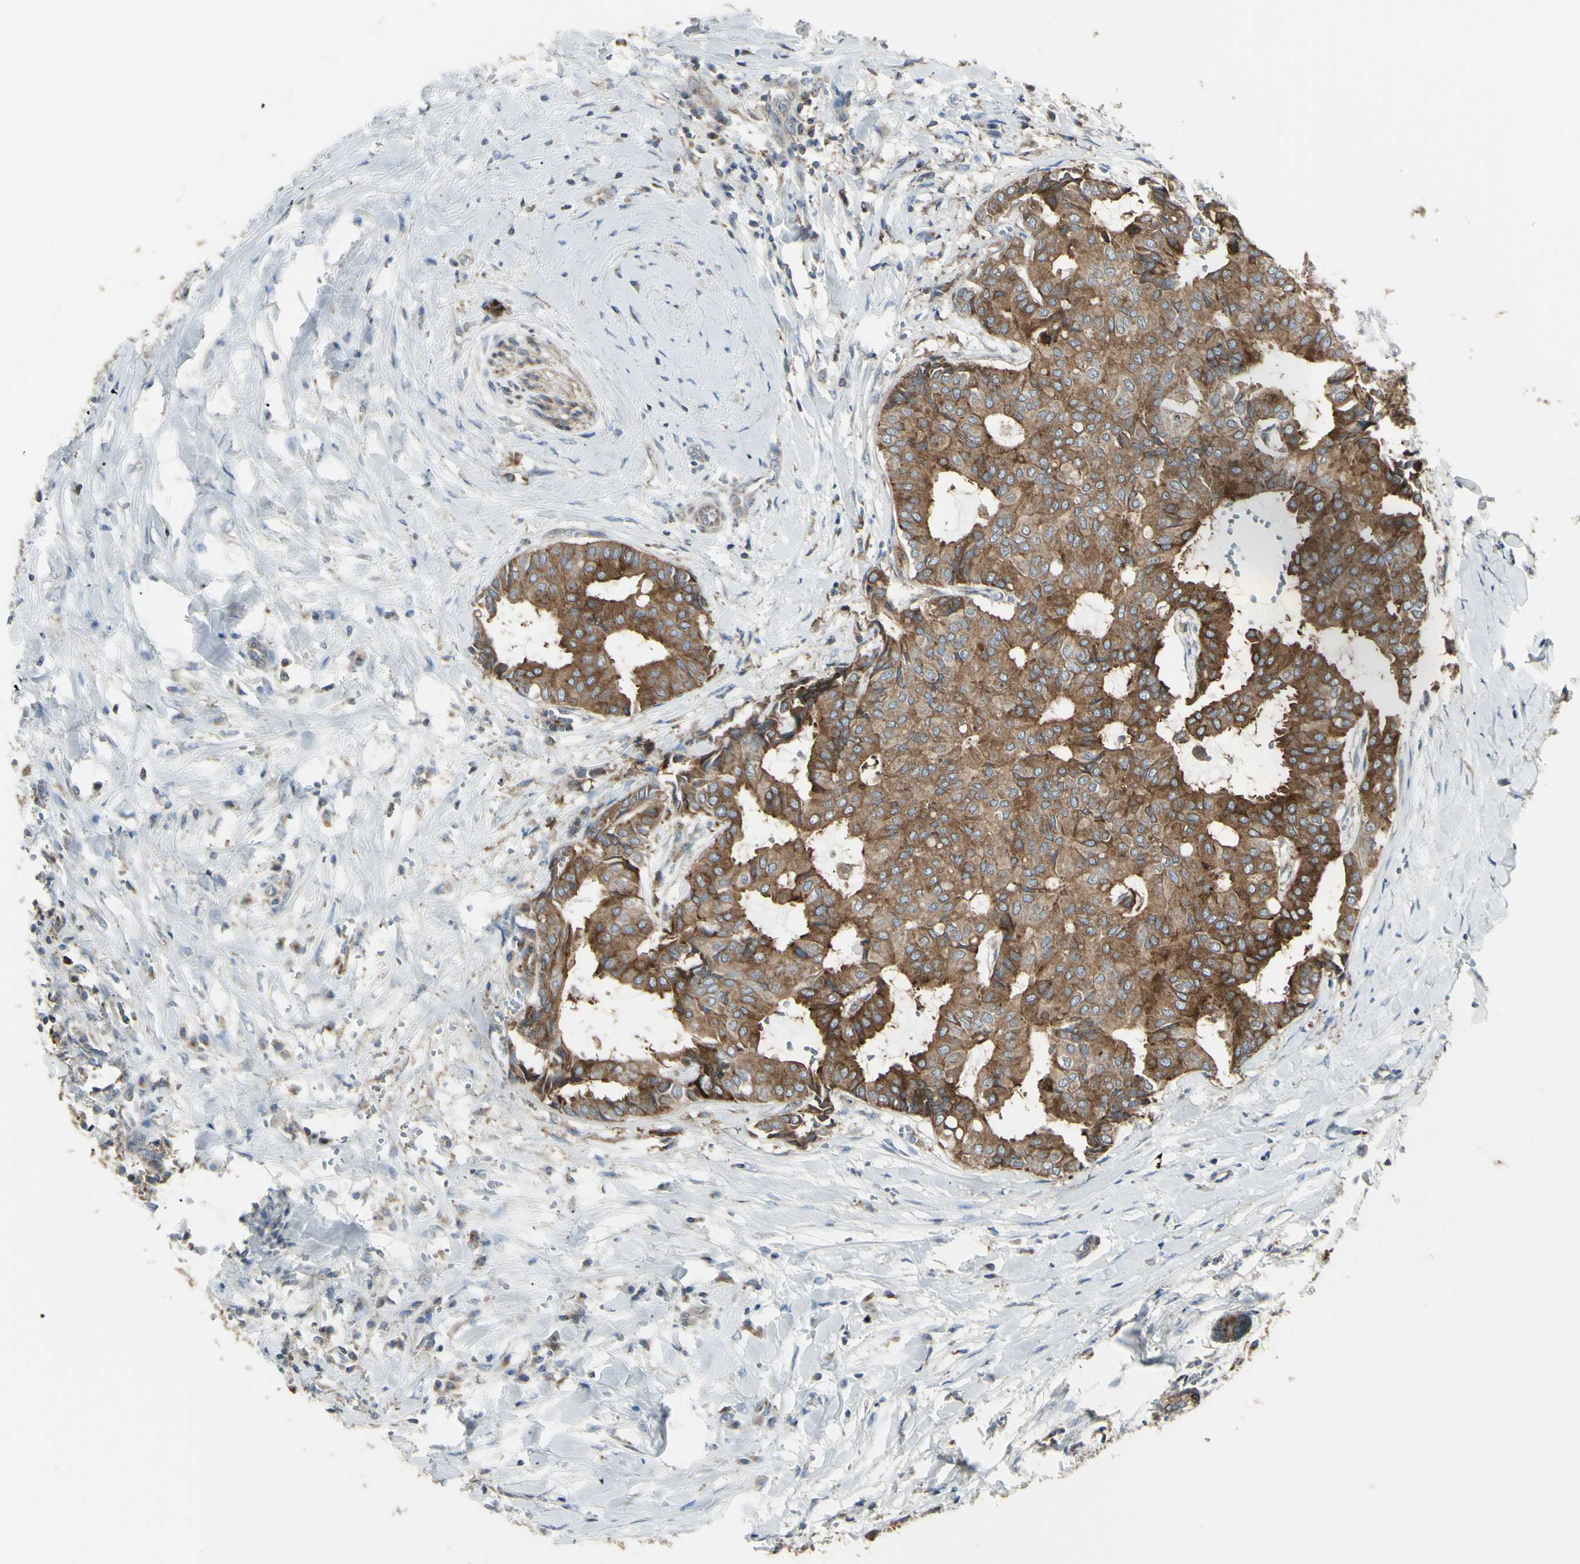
{"staining": {"intensity": "strong", "quantity": ">75%", "location": "cytoplasmic/membranous"}, "tissue": "head and neck cancer", "cell_type": "Tumor cells", "image_type": "cancer", "snomed": [{"axis": "morphology", "description": "Adenocarcinoma, NOS"}, {"axis": "topography", "description": "Salivary gland"}, {"axis": "topography", "description": "Head-Neck"}], "caption": "A high amount of strong cytoplasmic/membranous positivity is identified in about >75% of tumor cells in adenocarcinoma (head and neck) tissue. The staining was performed using DAB (3,3'-diaminobenzidine) to visualize the protein expression in brown, while the nuclei were stained in blue with hematoxylin (Magnification: 20x).", "gene": "NAPA", "patient": {"sex": "female", "age": 59}}